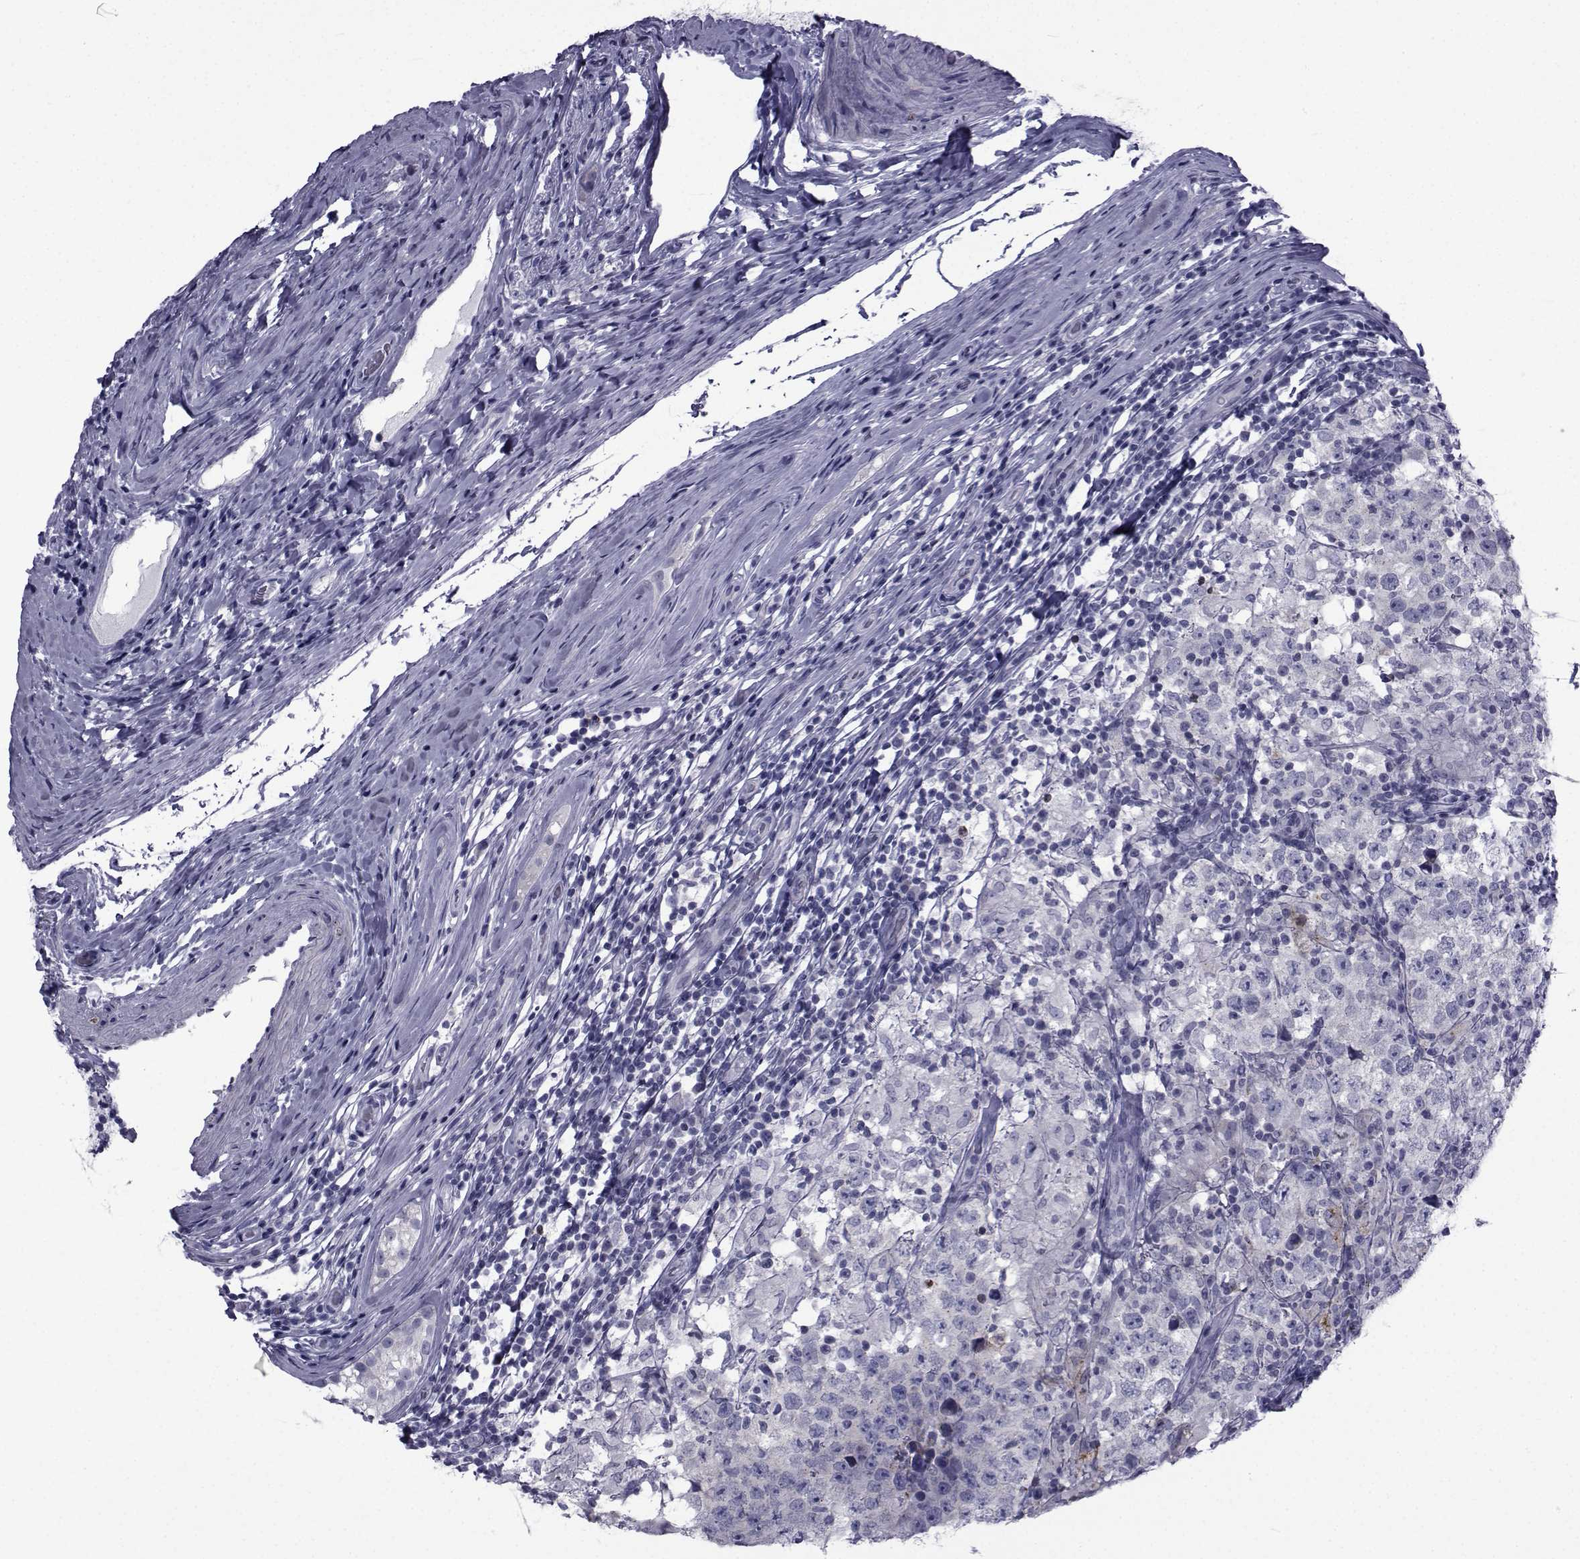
{"staining": {"intensity": "moderate", "quantity": "<25%", "location": "cytoplasmic/membranous"}, "tissue": "testis cancer", "cell_type": "Tumor cells", "image_type": "cancer", "snomed": [{"axis": "morphology", "description": "Seminoma, NOS"}, {"axis": "morphology", "description": "Carcinoma, Embryonal, NOS"}, {"axis": "topography", "description": "Testis"}], "caption": "DAB immunohistochemical staining of human embryonal carcinoma (testis) demonstrates moderate cytoplasmic/membranous protein staining in approximately <25% of tumor cells. (DAB (3,3'-diaminobenzidine) = brown stain, brightfield microscopy at high magnification).", "gene": "PDE6H", "patient": {"sex": "male", "age": 41}}